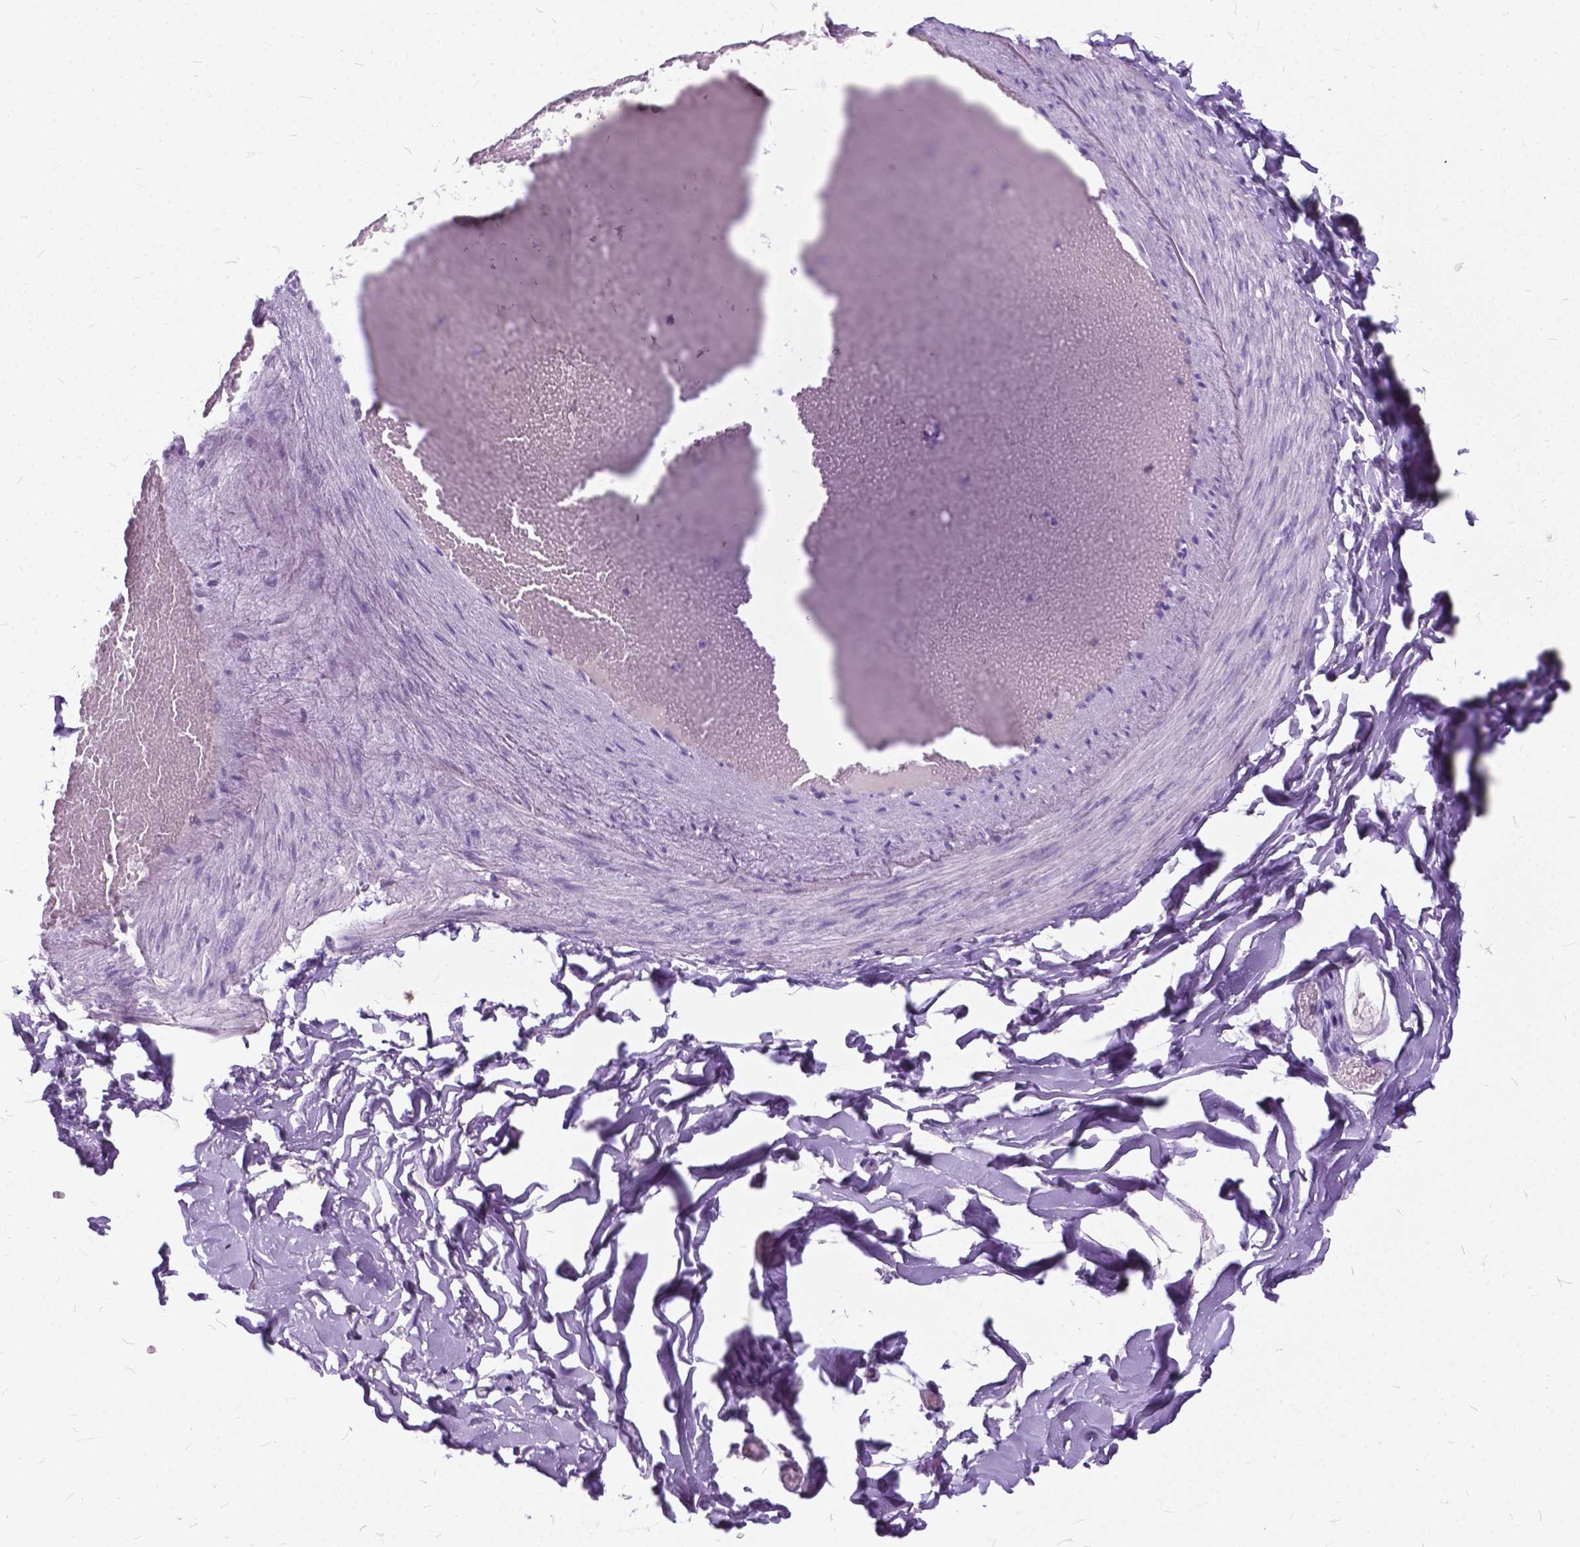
{"staining": {"intensity": "negative", "quantity": "none", "location": "none"}, "tissue": "adipose tissue", "cell_type": "Adipocytes", "image_type": "normal", "snomed": [{"axis": "morphology", "description": "Normal tissue, NOS"}, {"axis": "topography", "description": "Gallbladder"}, {"axis": "topography", "description": "Peripheral nerve tissue"}], "caption": "Immunohistochemistry micrograph of benign adipose tissue: human adipose tissue stained with DAB exhibits no significant protein expression in adipocytes.", "gene": "BSND", "patient": {"sex": "female", "age": 45}}